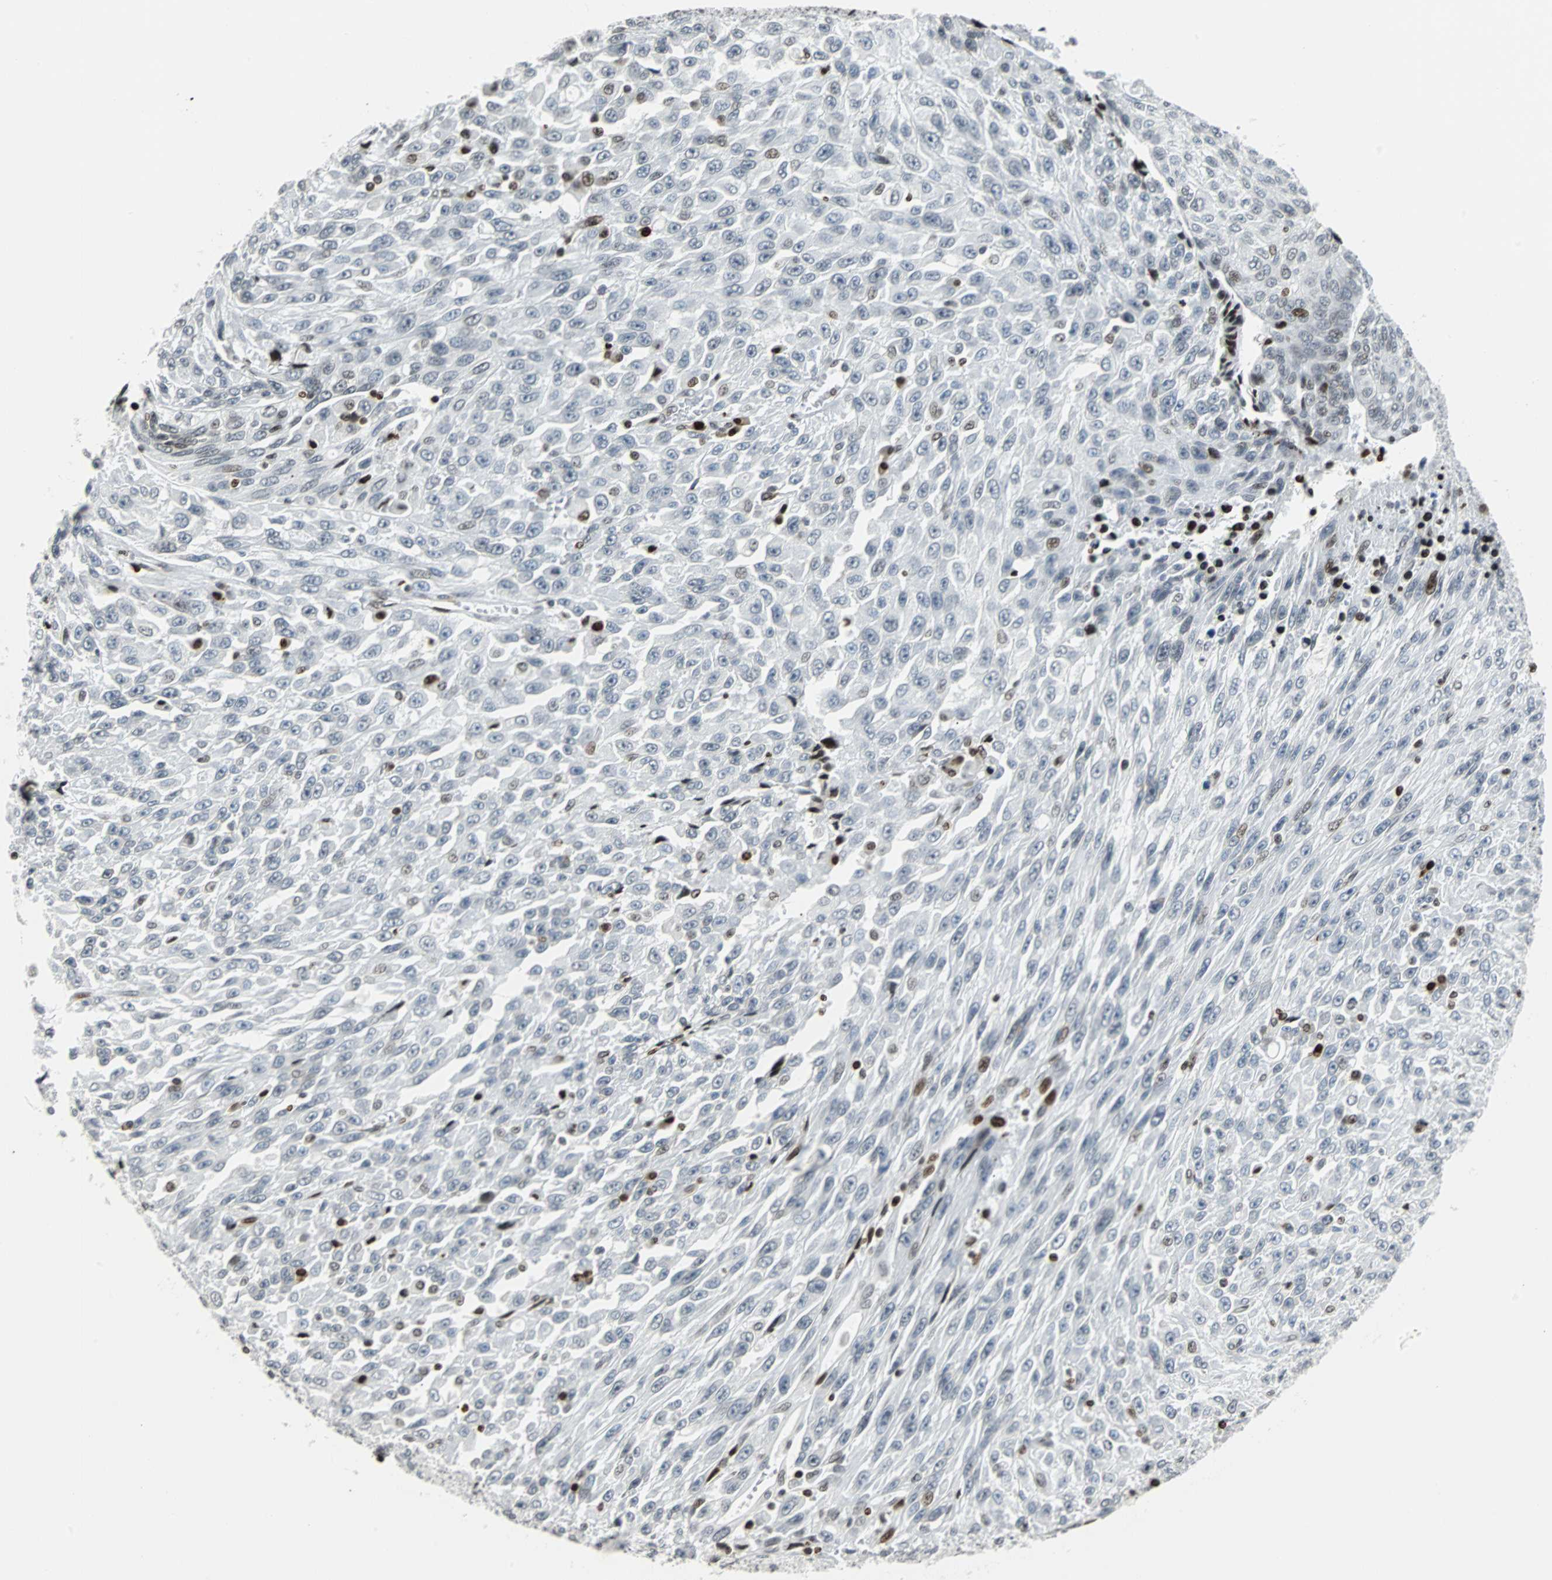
{"staining": {"intensity": "weak", "quantity": "<25%", "location": "nuclear"}, "tissue": "urothelial cancer", "cell_type": "Tumor cells", "image_type": "cancer", "snomed": [{"axis": "morphology", "description": "Urothelial carcinoma, High grade"}, {"axis": "topography", "description": "Urinary bladder"}], "caption": "Immunohistochemistry histopathology image of neoplastic tissue: urothelial cancer stained with DAB exhibits no significant protein expression in tumor cells. The staining is performed using DAB brown chromogen with nuclei counter-stained in using hematoxylin.", "gene": "ZNF131", "patient": {"sex": "male", "age": 66}}